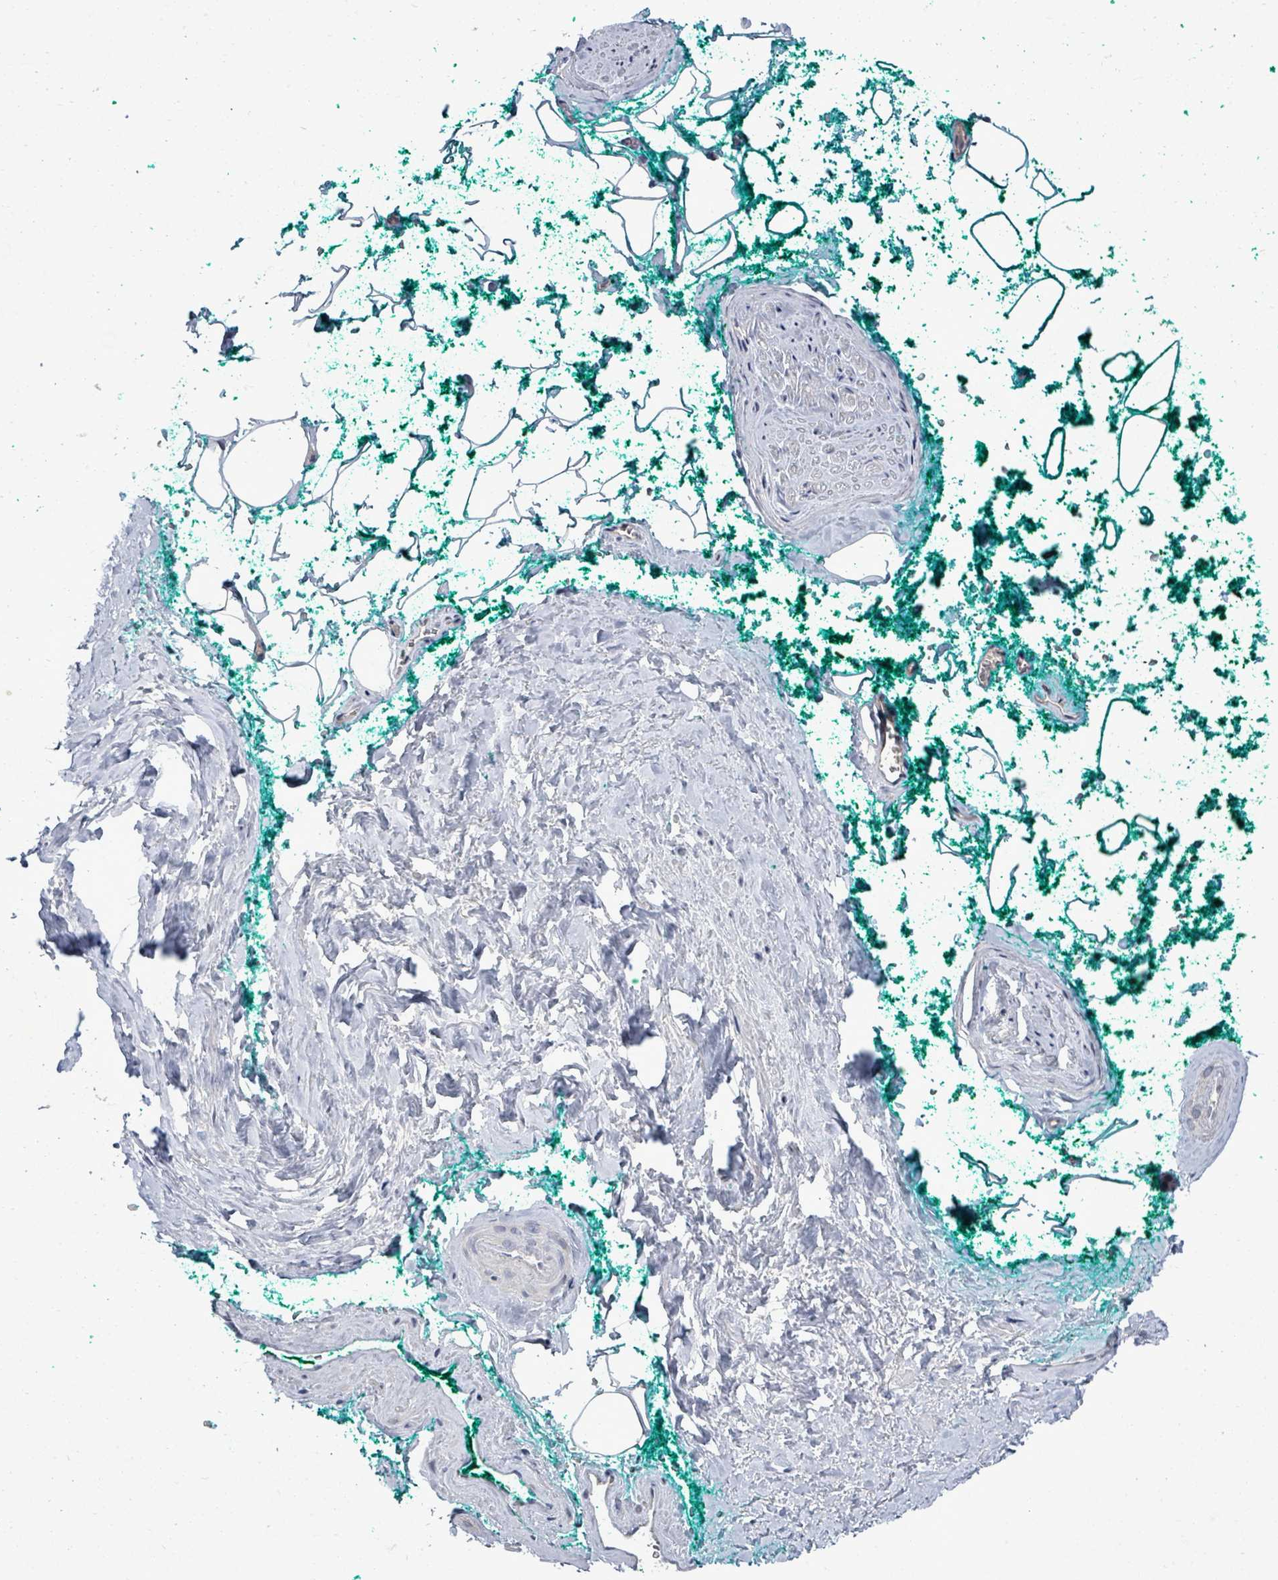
{"staining": {"intensity": "negative", "quantity": "none", "location": "none"}, "tissue": "adipose tissue", "cell_type": "Adipocytes", "image_type": "normal", "snomed": [{"axis": "morphology", "description": "Normal tissue, NOS"}, {"axis": "morphology", "description": "Adenocarcinoma, High grade"}, {"axis": "topography", "description": "Prostate"}, {"axis": "topography", "description": "Peripheral nerve tissue"}], "caption": "This is an immunohistochemistry (IHC) photomicrograph of benign adipose tissue. There is no expression in adipocytes.", "gene": "POMGNT2", "patient": {"sex": "male", "age": 68}}